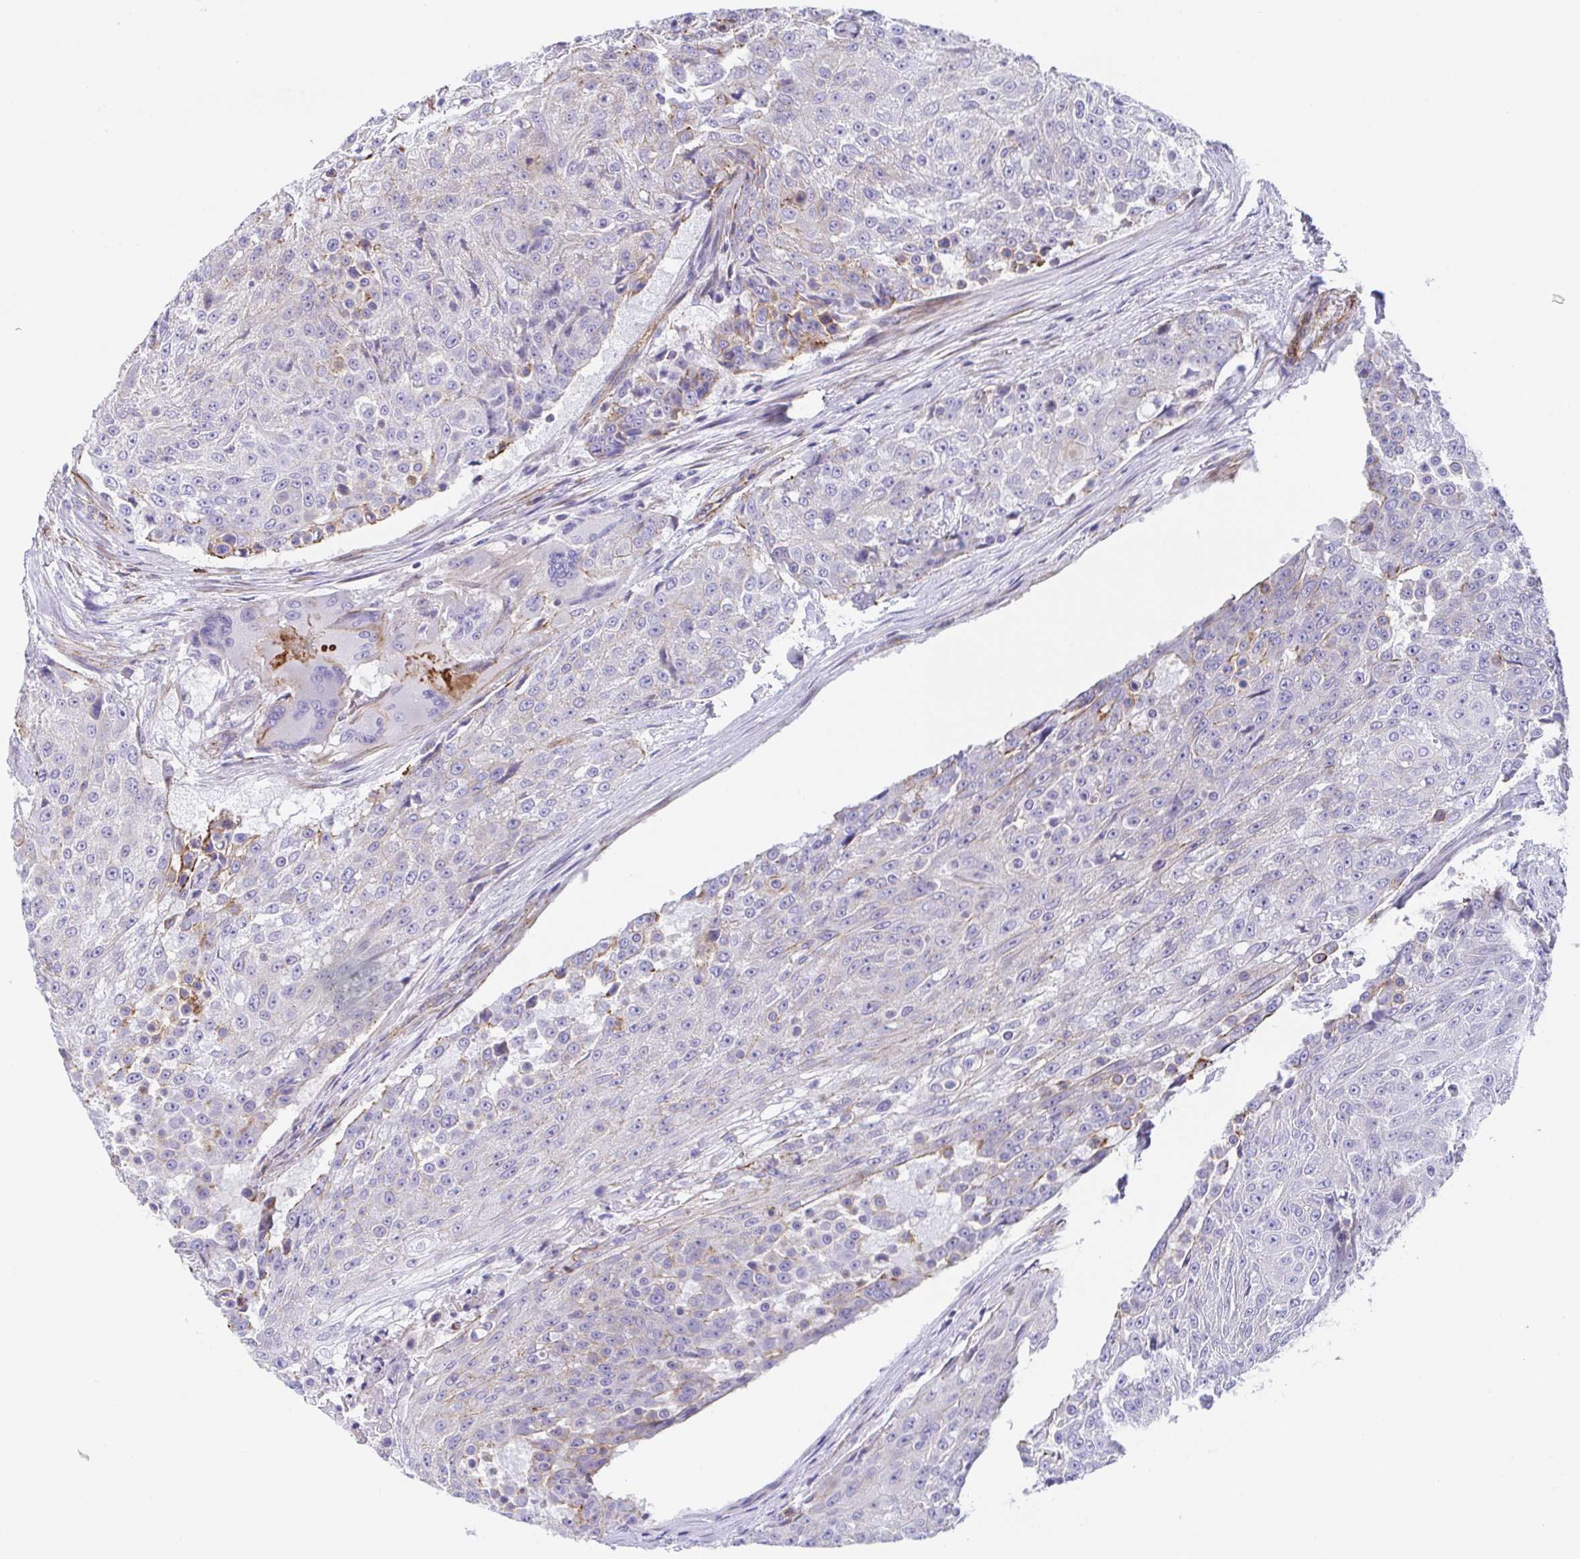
{"staining": {"intensity": "weak", "quantity": "<25%", "location": "cytoplasmic/membranous"}, "tissue": "urothelial cancer", "cell_type": "Tumor cells", "image_type": "cancer", "snomed": [{"axis": "morphology", "description": "Urothelial carcinoma, High grade"}, {"axis": "topography", "description": "Urinary bladder"}], "caption": "An IHC image of urothelial carcinoma (high-grade) is shown. There is no staining in tumor cells of urothelial carcinoma (high-grade). (Immunohistochemistry (ihc), brightfield microscopy, high magnification).", "gene": "TRAM2", "patient": {"sex": "female", "age": 63}}